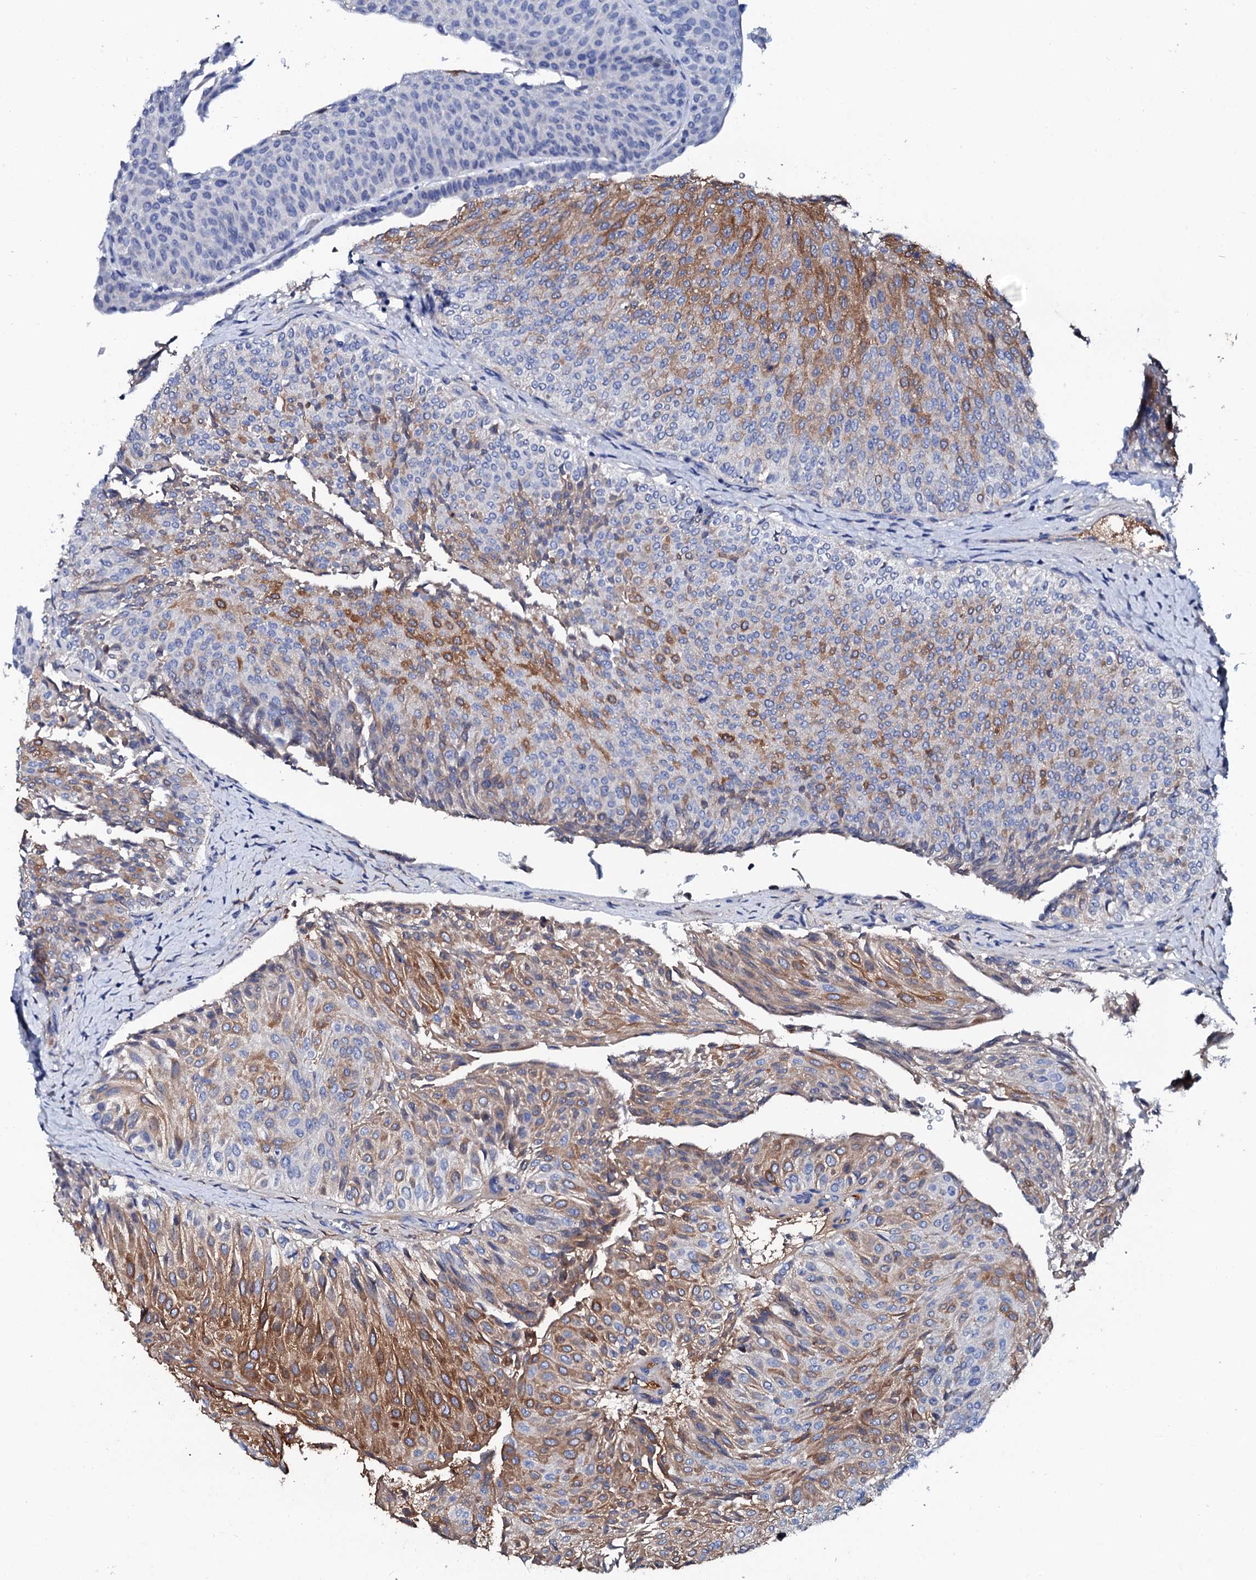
{"staining": {"intensity": "moderate", "quantity": "25%-75%", "location": "cytoplasmic/membranous"}, "tissue": "urothelial cancer", "cell_type": "Tumor cells", "image_type": "cancer", "snomed": [{"axis": "morphology", "description": "Urothelial carcinoma, Low grade"}, {"axis": "topography", "description": "Urinary bladder"}], "caption": "Urothelial cancer tissue displays moderate cytoplasmic/membranous staining in about 25%-75% of tumor cells, visualized by immunohistochemistry. The staining was performed using DAB (3,3'-diaminobenzidine) to visualize the protein expression in brown, while the nuclei were stained in blue with hematoxylin (Magnification: 20x).", "gene": "GLB1L3", "patient": {"sex": "male", "age": 78}}